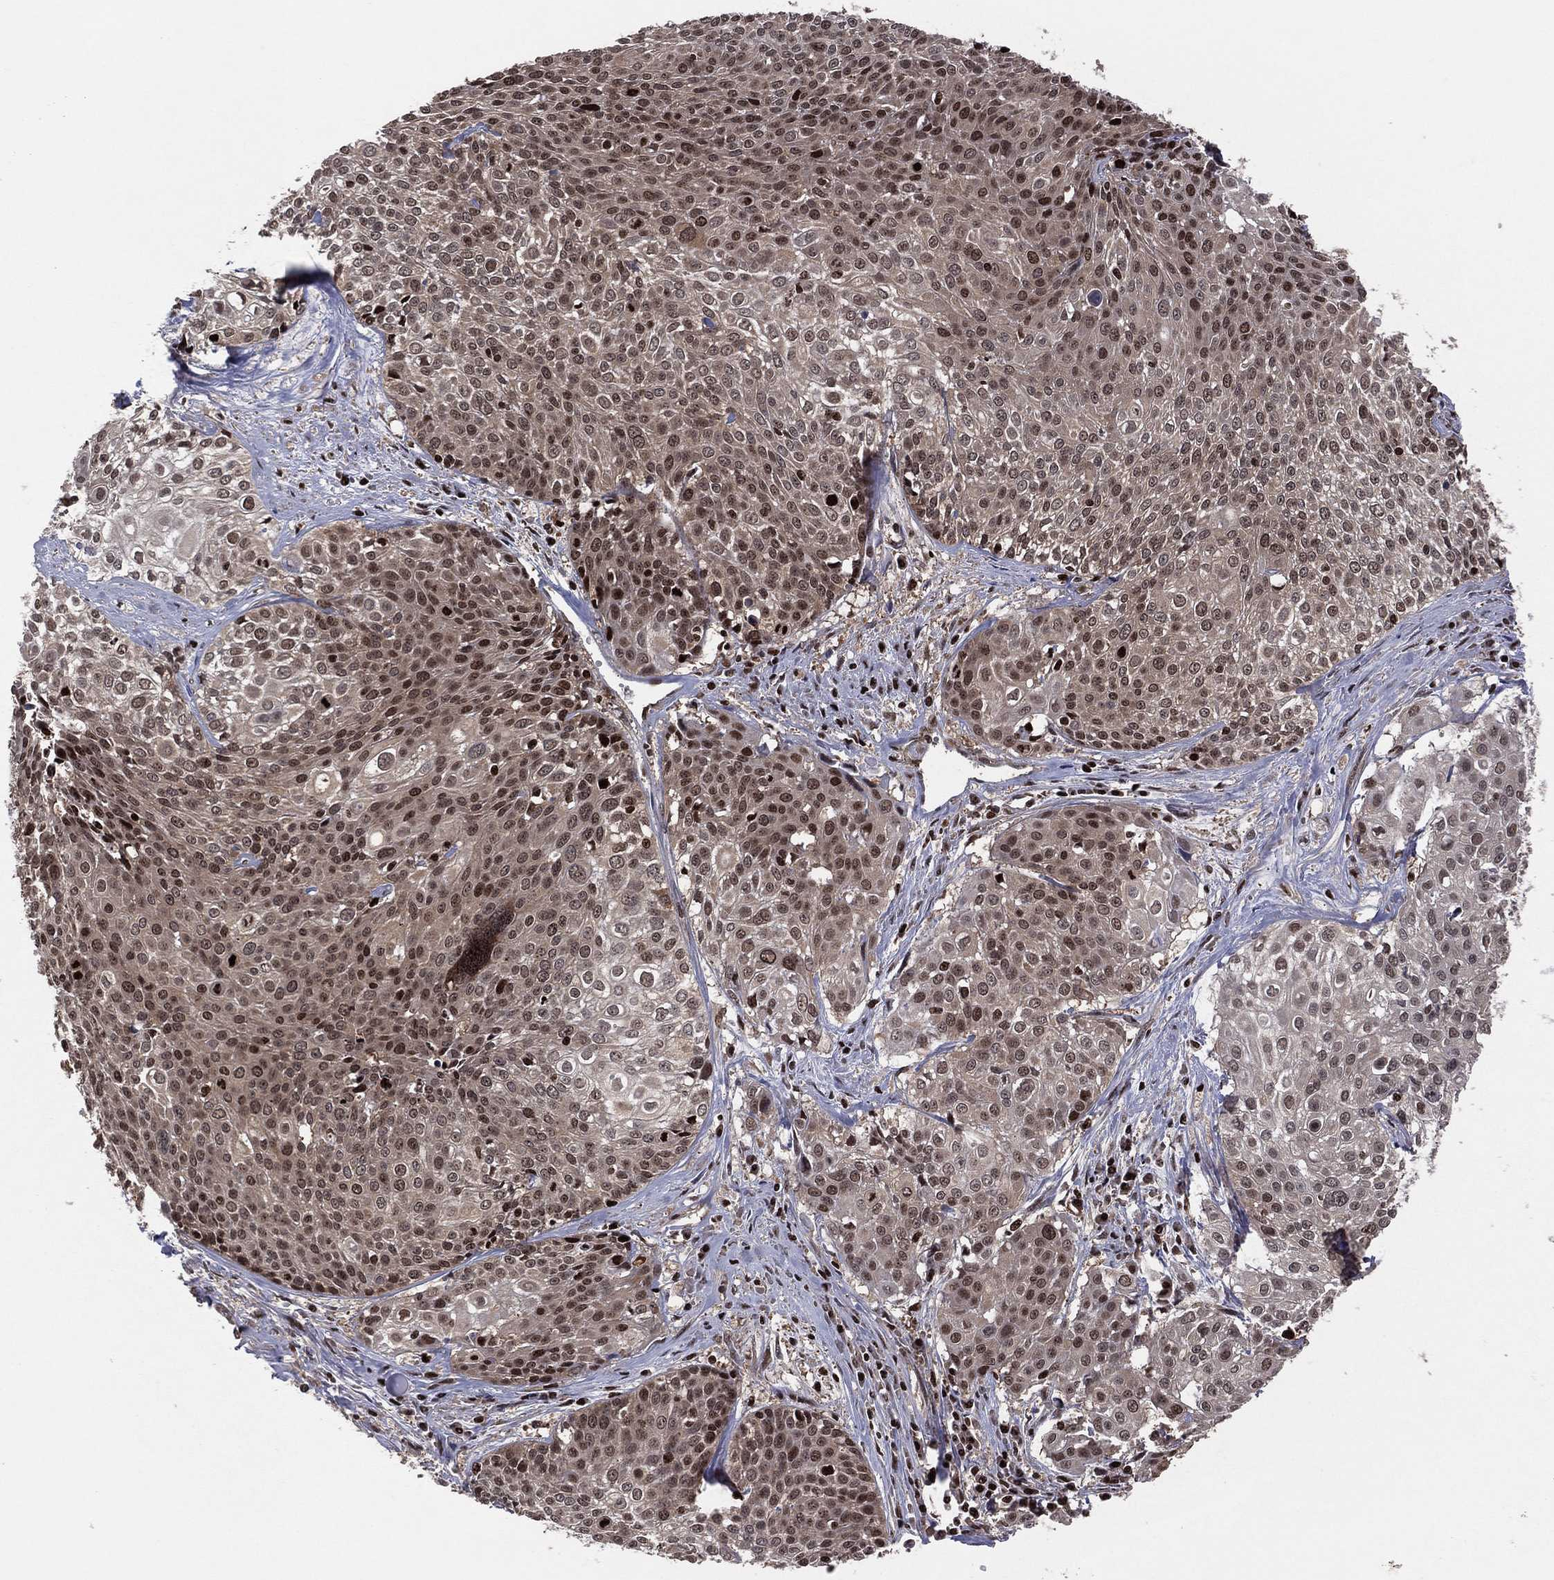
{"staining": {"intensity": "strong", "quantity": "<25%", "location": "cytoplasmic/membranous,nuclear"}, "tissue": "cervical cancer", "cell_type": "Tumor cells", "image_type": "cancer", "snomed": [{"axis": "morphology", "description": "Squamous cell carcinoma, NOS"}, {"axis": "topography", "description": "Cervix"}], "caption": "Human squamous cell carcinoma (cervical) stained with a brown dye exhibits strong cytoplasmic/membranous and nuclear positive expression in approximately <25% of tumor cells.", "gene": "PSMA1", "patient": {"sex": "female", "age": 39}}